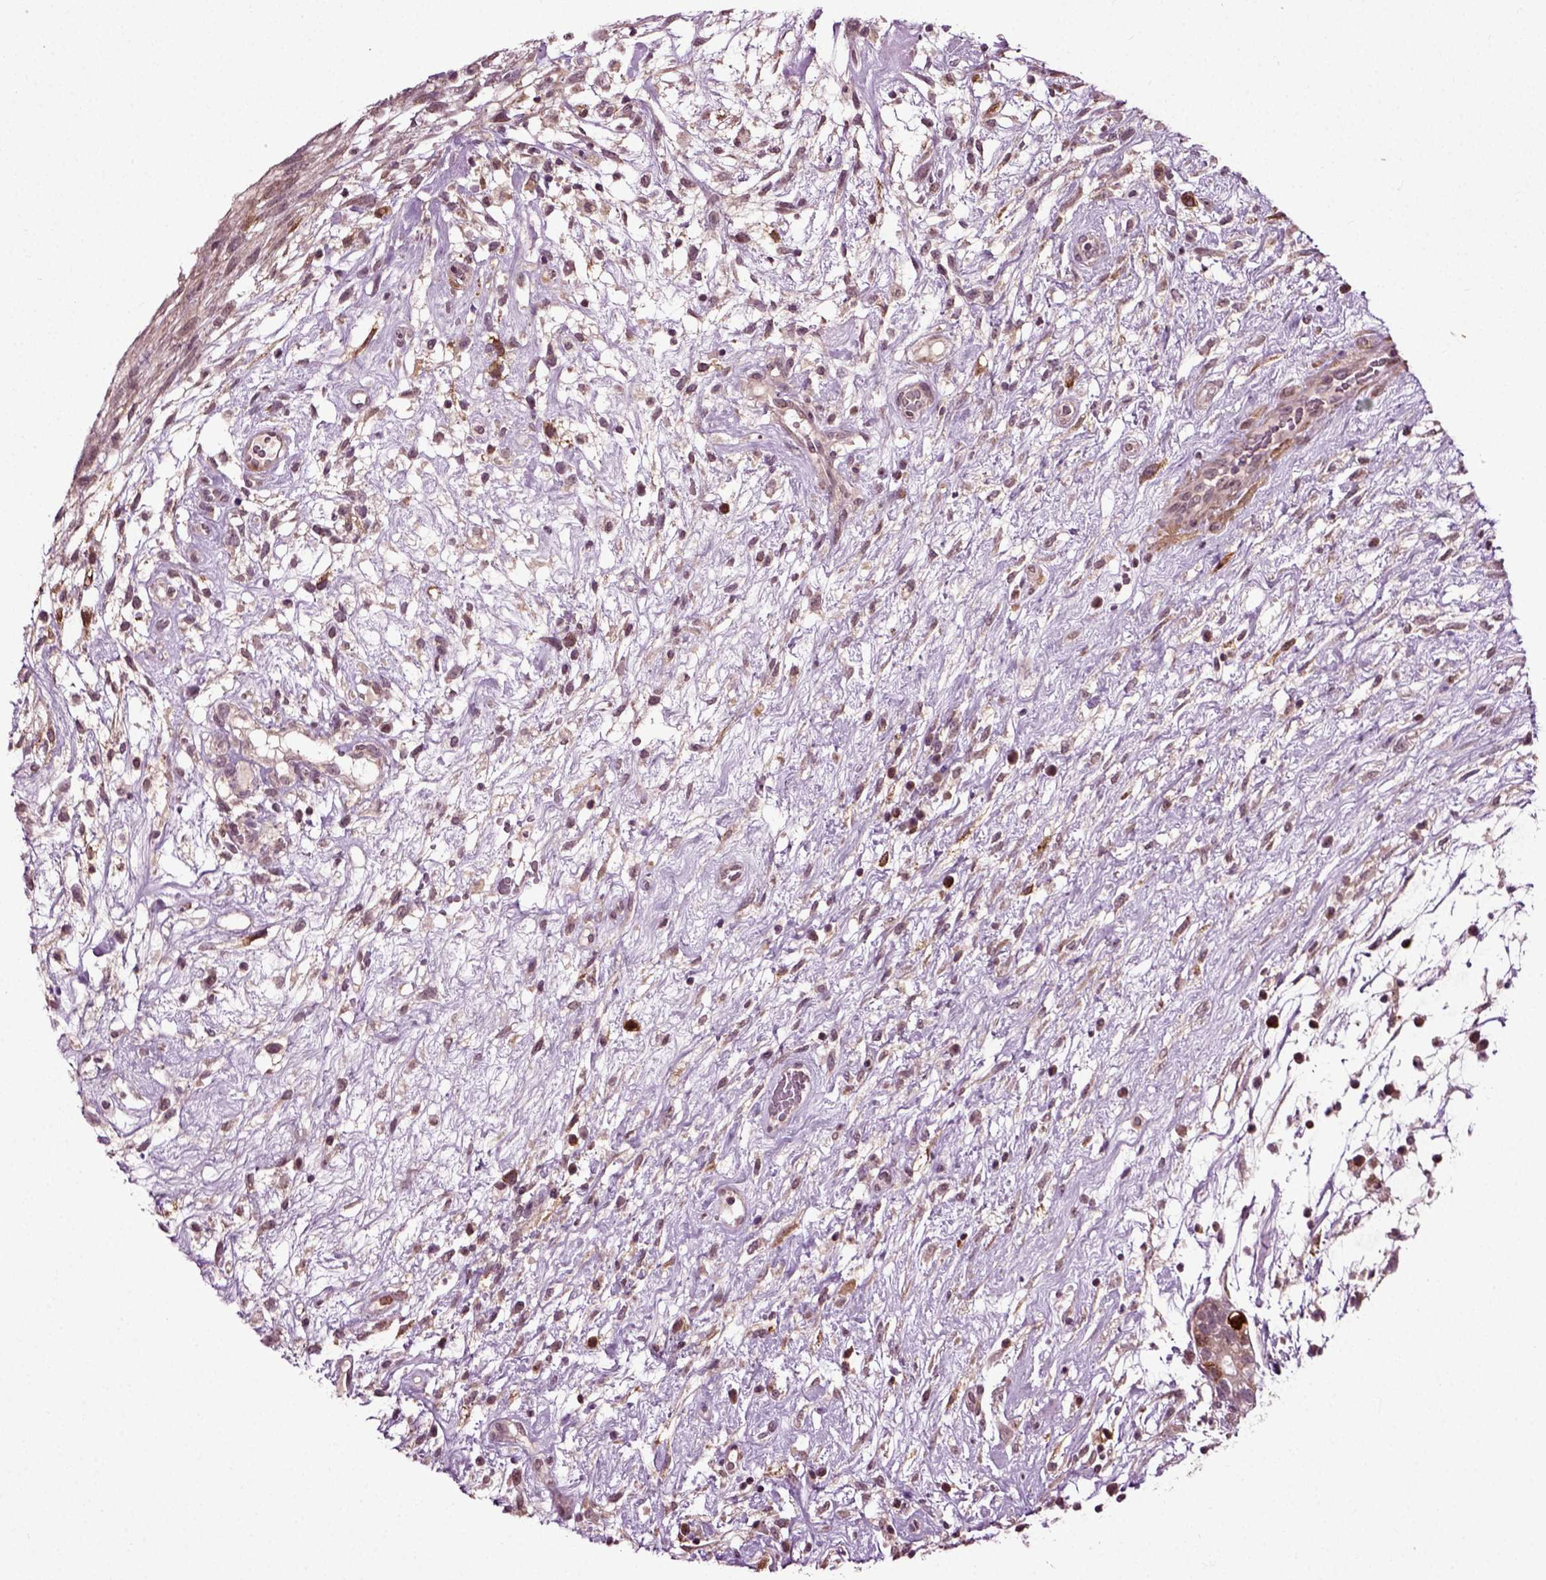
{"staining": {"intensity": "negative", "quantity": "none", "location": "none"}, "tissue": "testis cancer", "cell_type": "Tumor cells", "image_type": "cancer", "snomed": [{"axis": "morphology", "description": "Normal tissue, NOS"}, {"axis": "morphology", "description": "Carcinoma, Embryonal, NOS"}, {"axis": "topography", "description": "Testis"}], "caption": "Immunohistochemistry photomicrograph of neoplastic tissue: testis embryonal carcinoma stained with DAB (3,3'-diaminobenzidine) exhibits no significant protein positivity in tumor cells. (Stains: DAB (3,3'-diaminobenzidine) immunohistochemistry with hematoxylin counter stain, Microscopy: brightfield microscopy at high magnification).", "gene": "KNSTRN", "patient": {"sex": "male", "age": 32}}